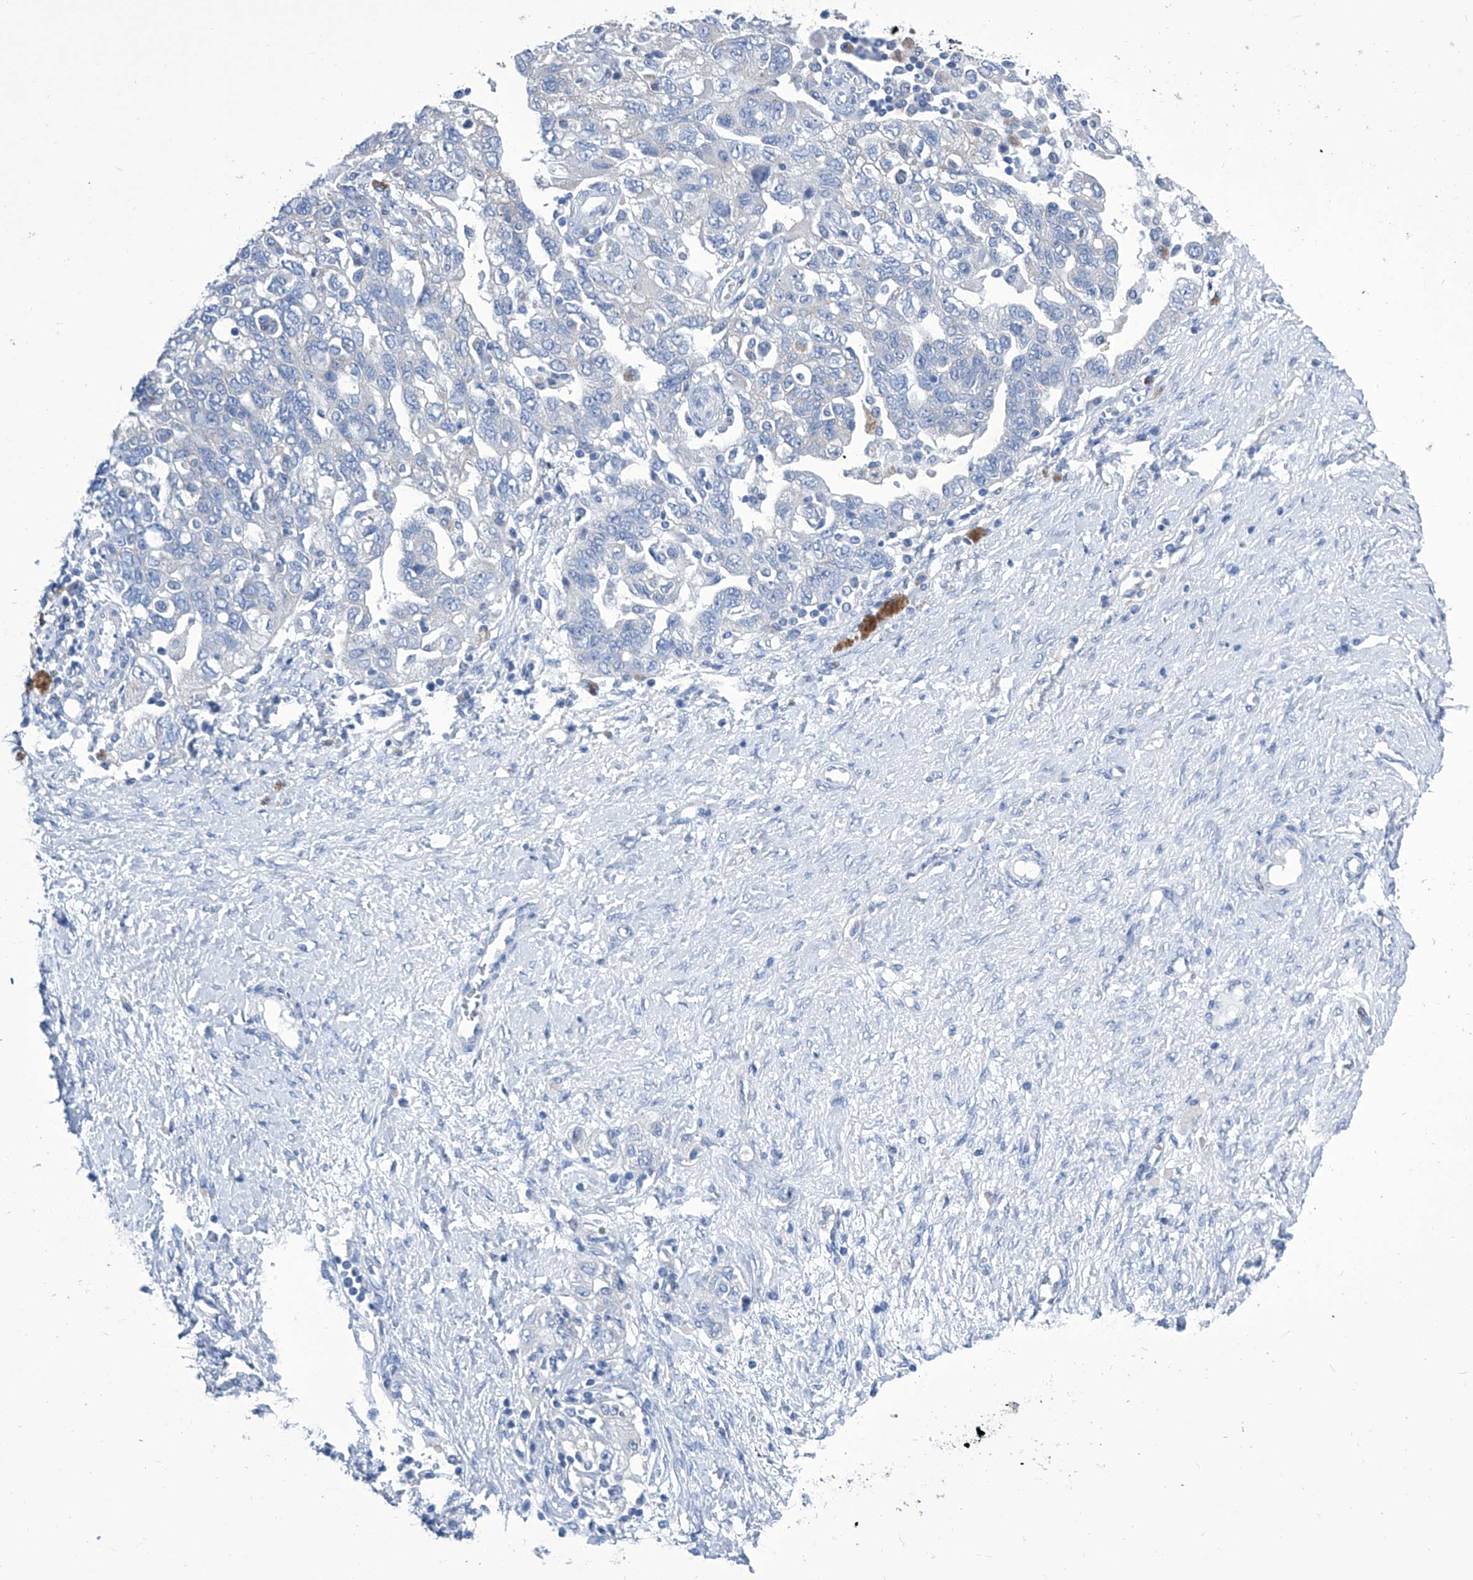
{"staining": {"intensity": "negative", "quantity": "none", "location": "none"}, "tissue": "ovarian cancer", "cell_type": "Tumor cells", "image_type": "cancer", "snomed": [{"axis": "morphology", "description": "Carcinoma, NOS"}, {"axis": "morphology", "description": "Cystadenocarcinoma, serous, NOS"}, {"axis": "topography", "description": "Ovary"}], "caption": "This is an IHC photomicrograph of ovarian cancer. There is no staining in tumor cells.", "gene": "IMPA2", "patient": {"sex": "female", "age": 69}}